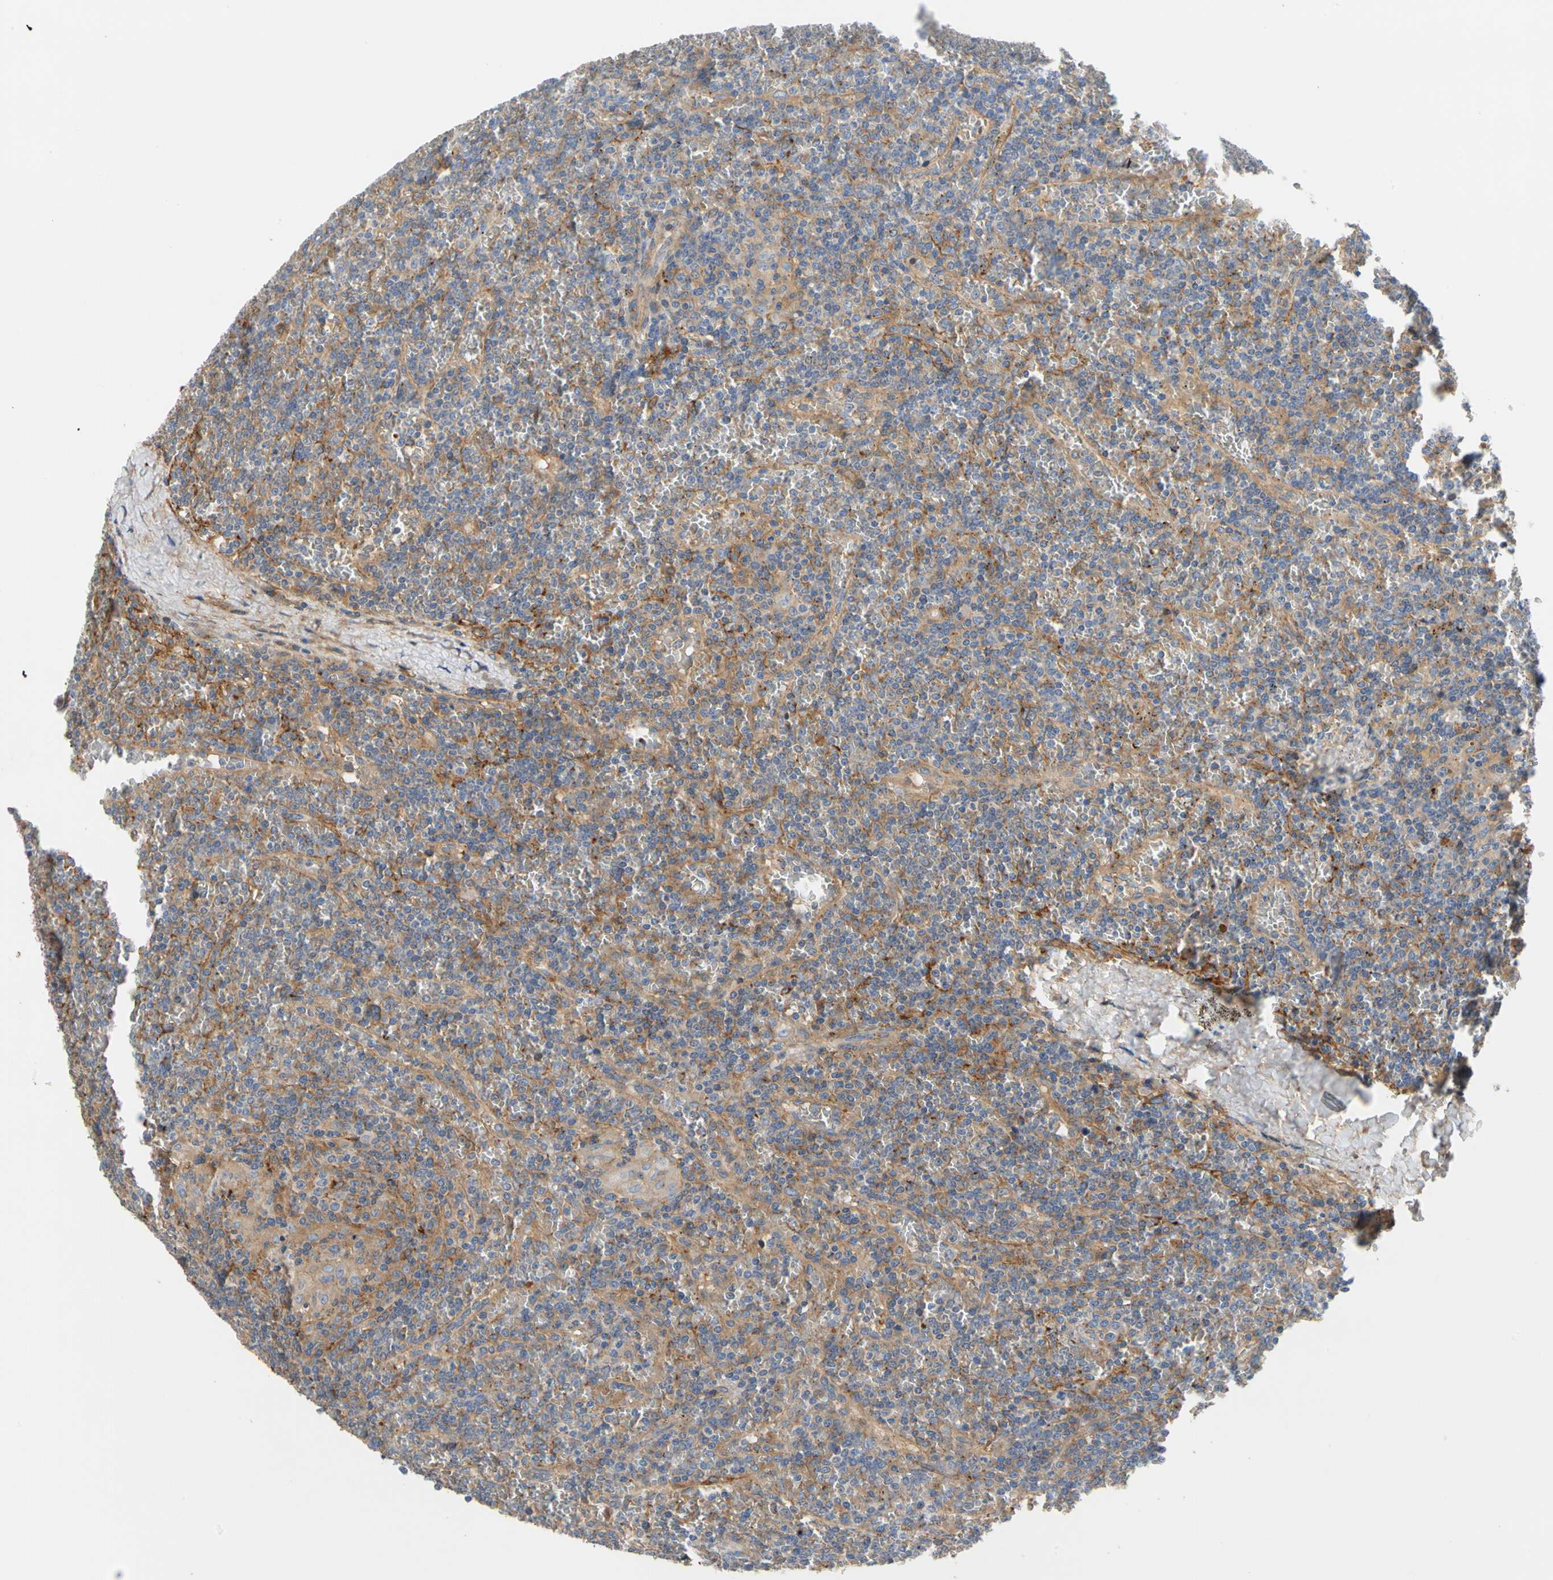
{"staining": {"intensity": "moderate", "quantity": "25%-75%", "location": "cytoplasmic/membranous"}, "tissue": "lymphoma", "cell_type": "Tumor cells", "image_type": "cancer", "snomed": [{"axis": "morphology", "description": "Malignant lymphoma, non-Hodgkin's type, Low grade"}, {"axis": "topography", "description": "Spleen"}], "caption": "Protein expression analysis of human lymphoma reveals moderate cytoplasmic/membranous expression in about 25%-75% of tumor cells.", "gene": "ENTREP3", "patient": {"sex": "female", "age": 19}}